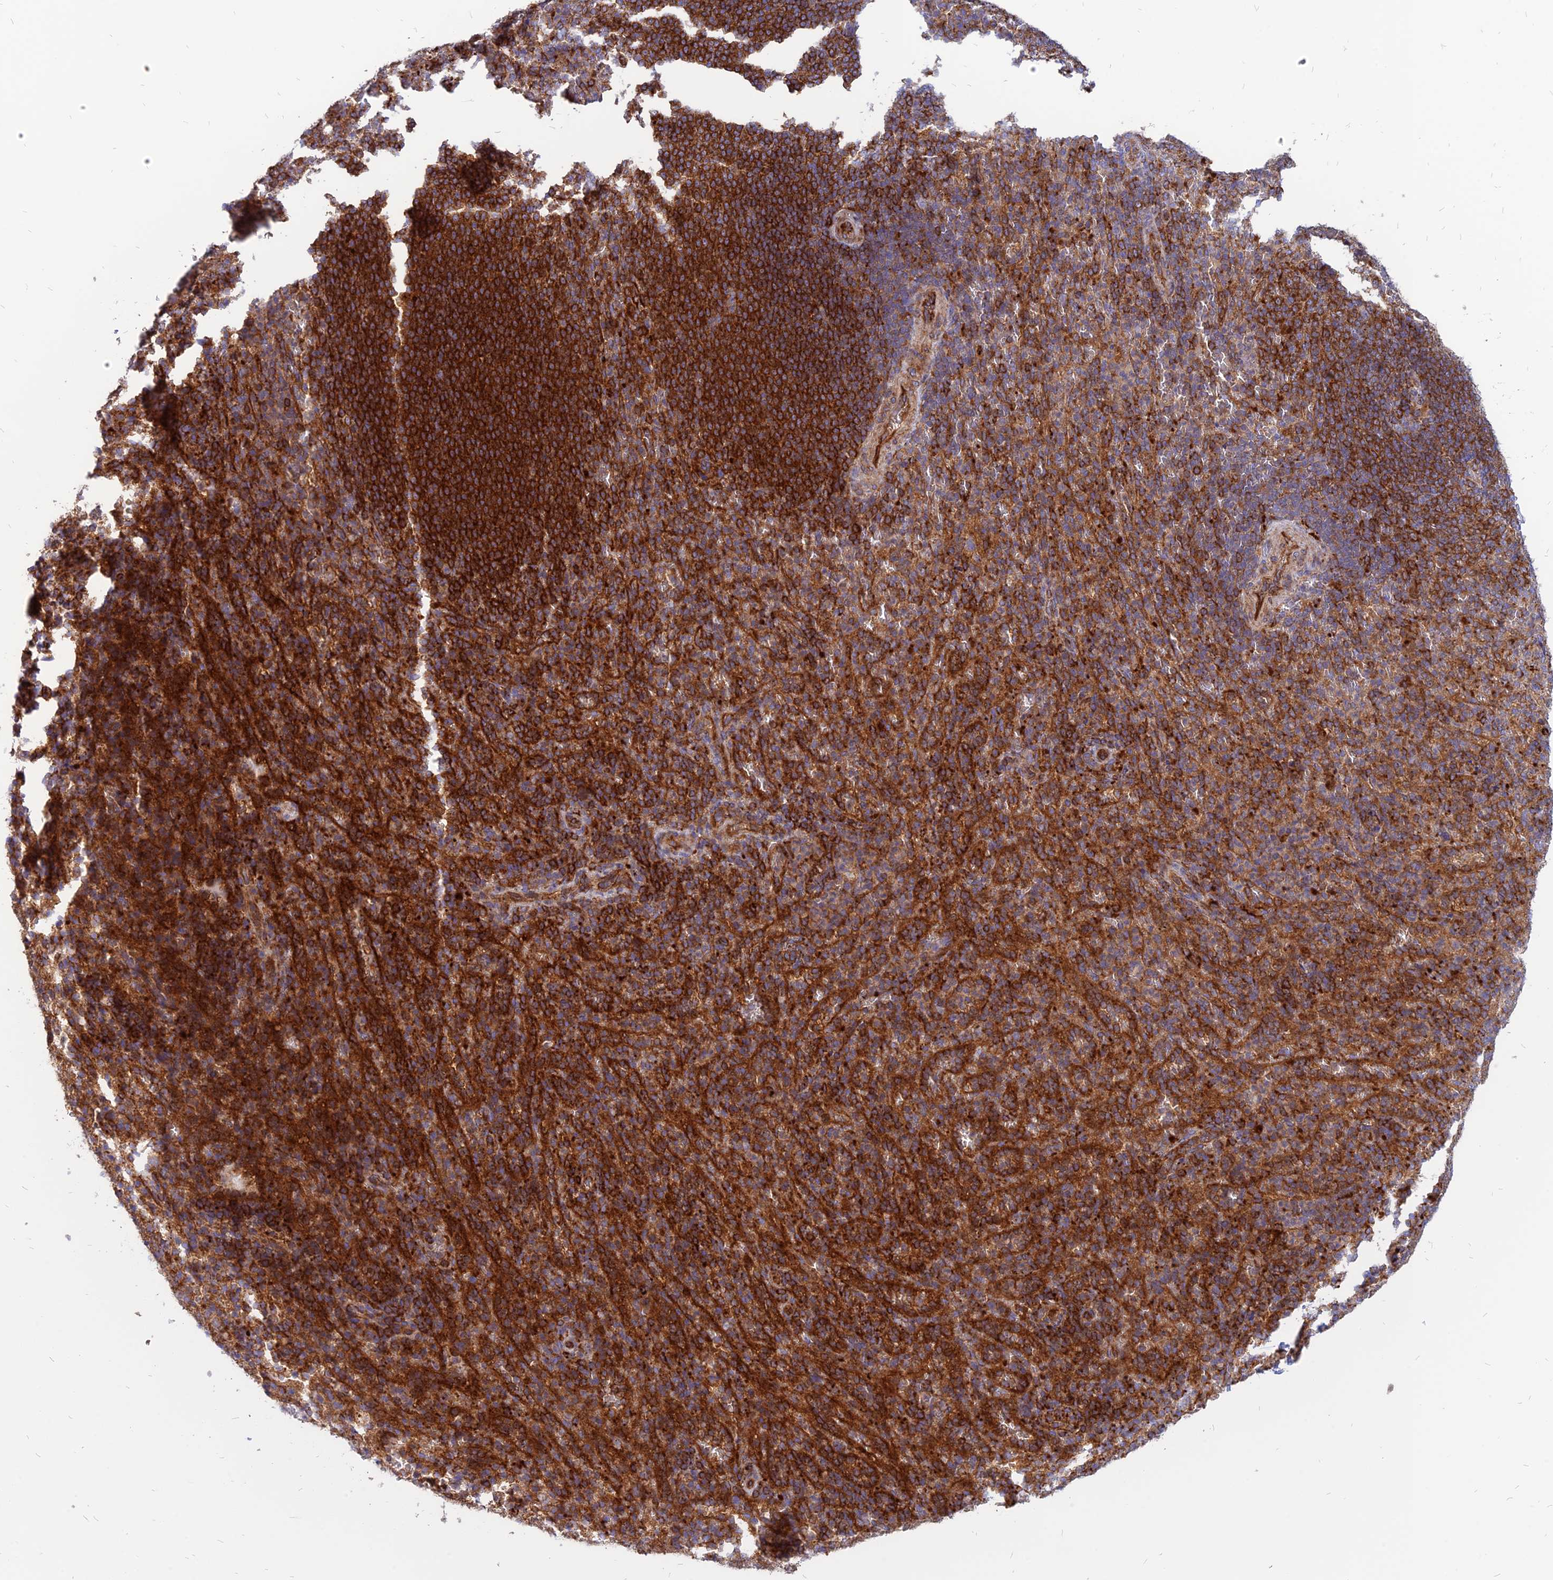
{"staining": {"intensity": "strong", "quantity": "<25%", "location": "cytoplasmic/membranous"}, "tissue": "spleen", "cell_type": "Cells in red pulp", "image_type": "normal", "snomed": [{"axis": "morphology", "description": "Normal tissue, NOS"}, {"axis": "topography", "description": "Spleen"}], "caption": "Spleen stained with a brown dye displays strong cytoplasmic/membranous positive positivity in approximately <25% of cells in red pulp.", "gene": "PHKA2", "patient": {"sex": "female", "age": 21}}